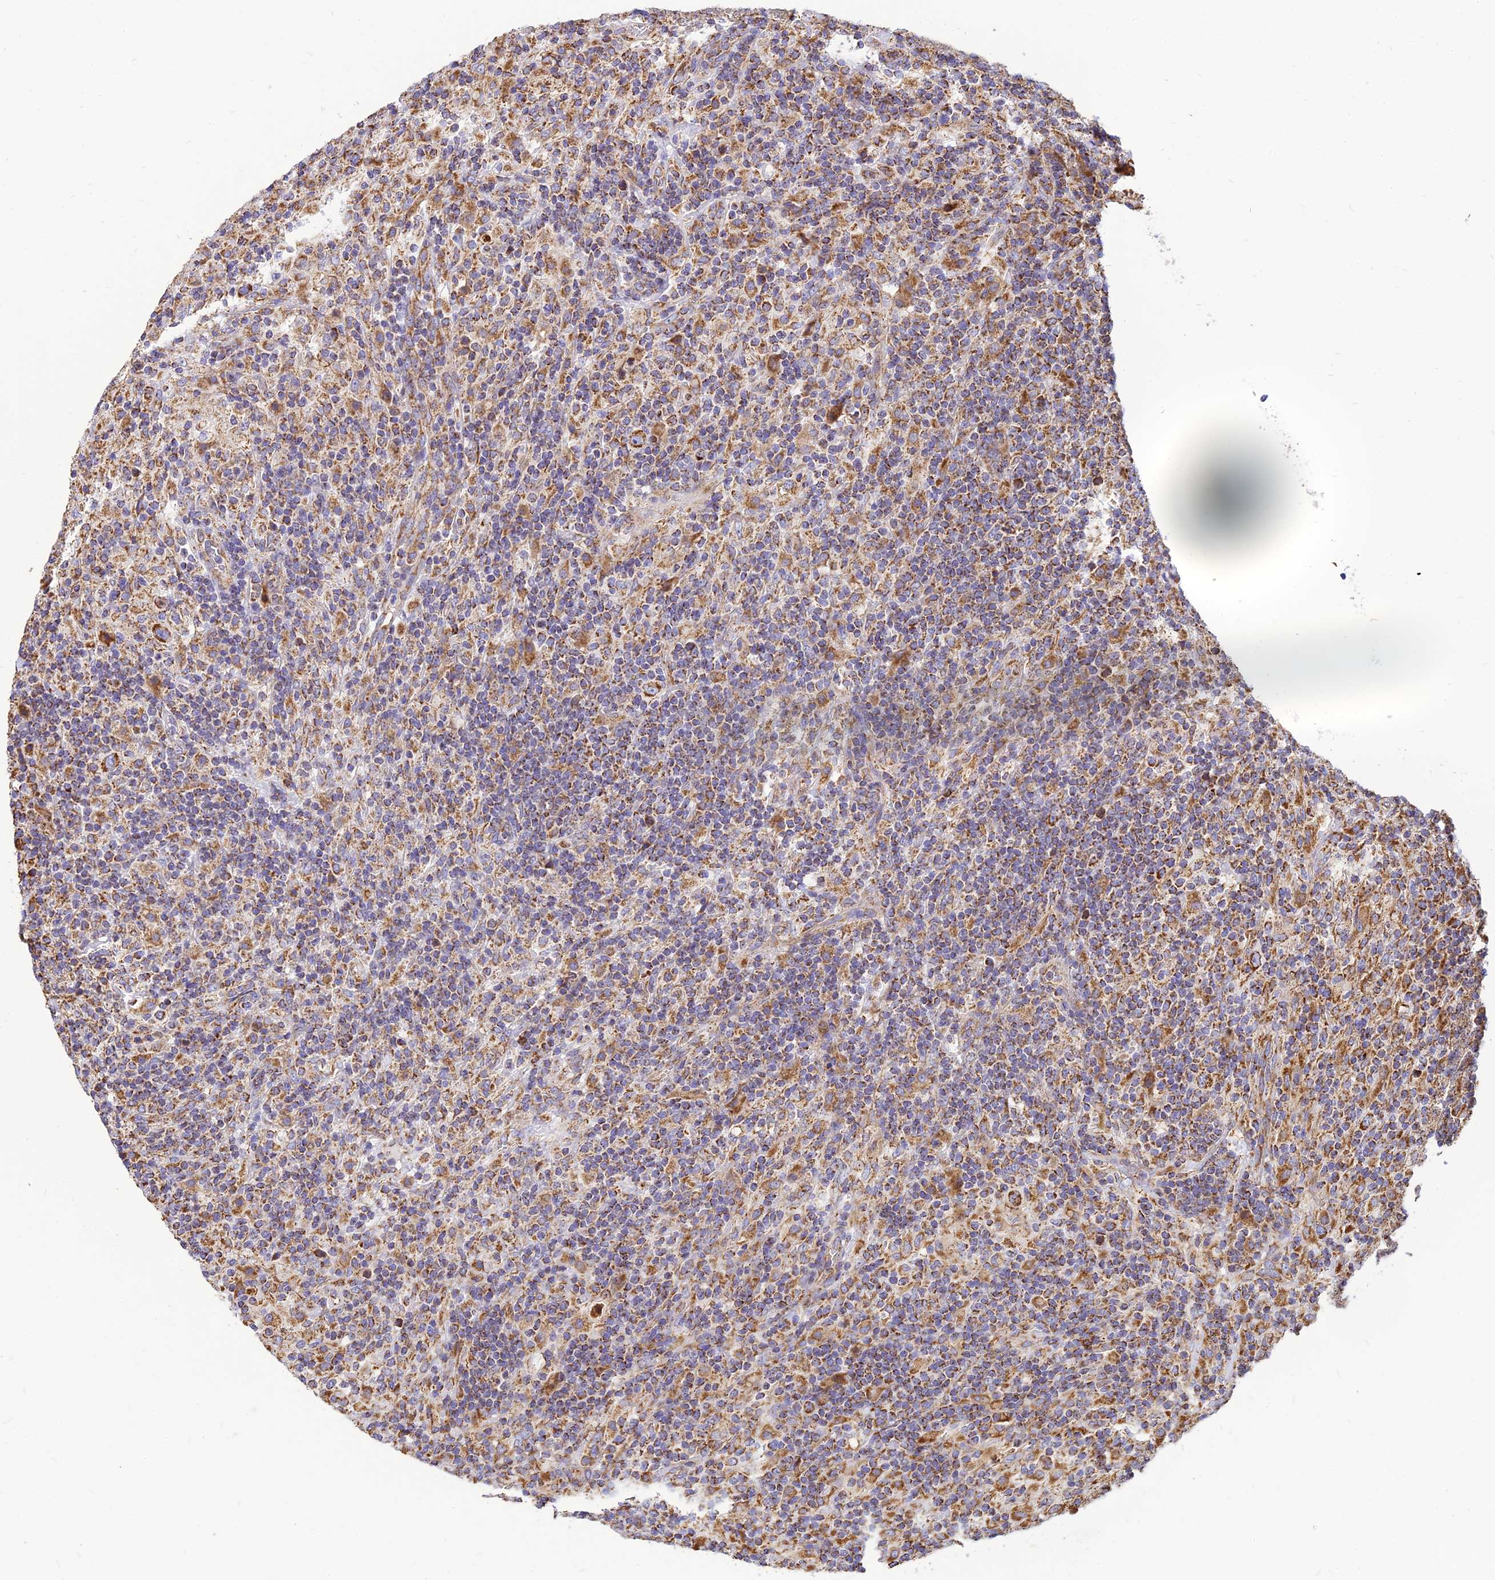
{"staining": {"intensity": "strong", "quantity": ">75%", "location": "cytoplasmic/membranous"}, "tissue": "lymphoma", "cell_type": "Tumor cells", "image_type": "cancer", "snomed": [{"axis": "morphology", "description": "Hodgkin's disease, NOS"}, {"axis": "topography", "description": "Lymph node"}], "caption": "Immunohistochemistry (IHC) (DAB) staining of Hodgkin's disease displays strong cytoplasmic/membranous protein positivity in approximately >75% of tumor cells.", "gene": "THUMPD2", "patient": {"sex": "male", "age": 70}}